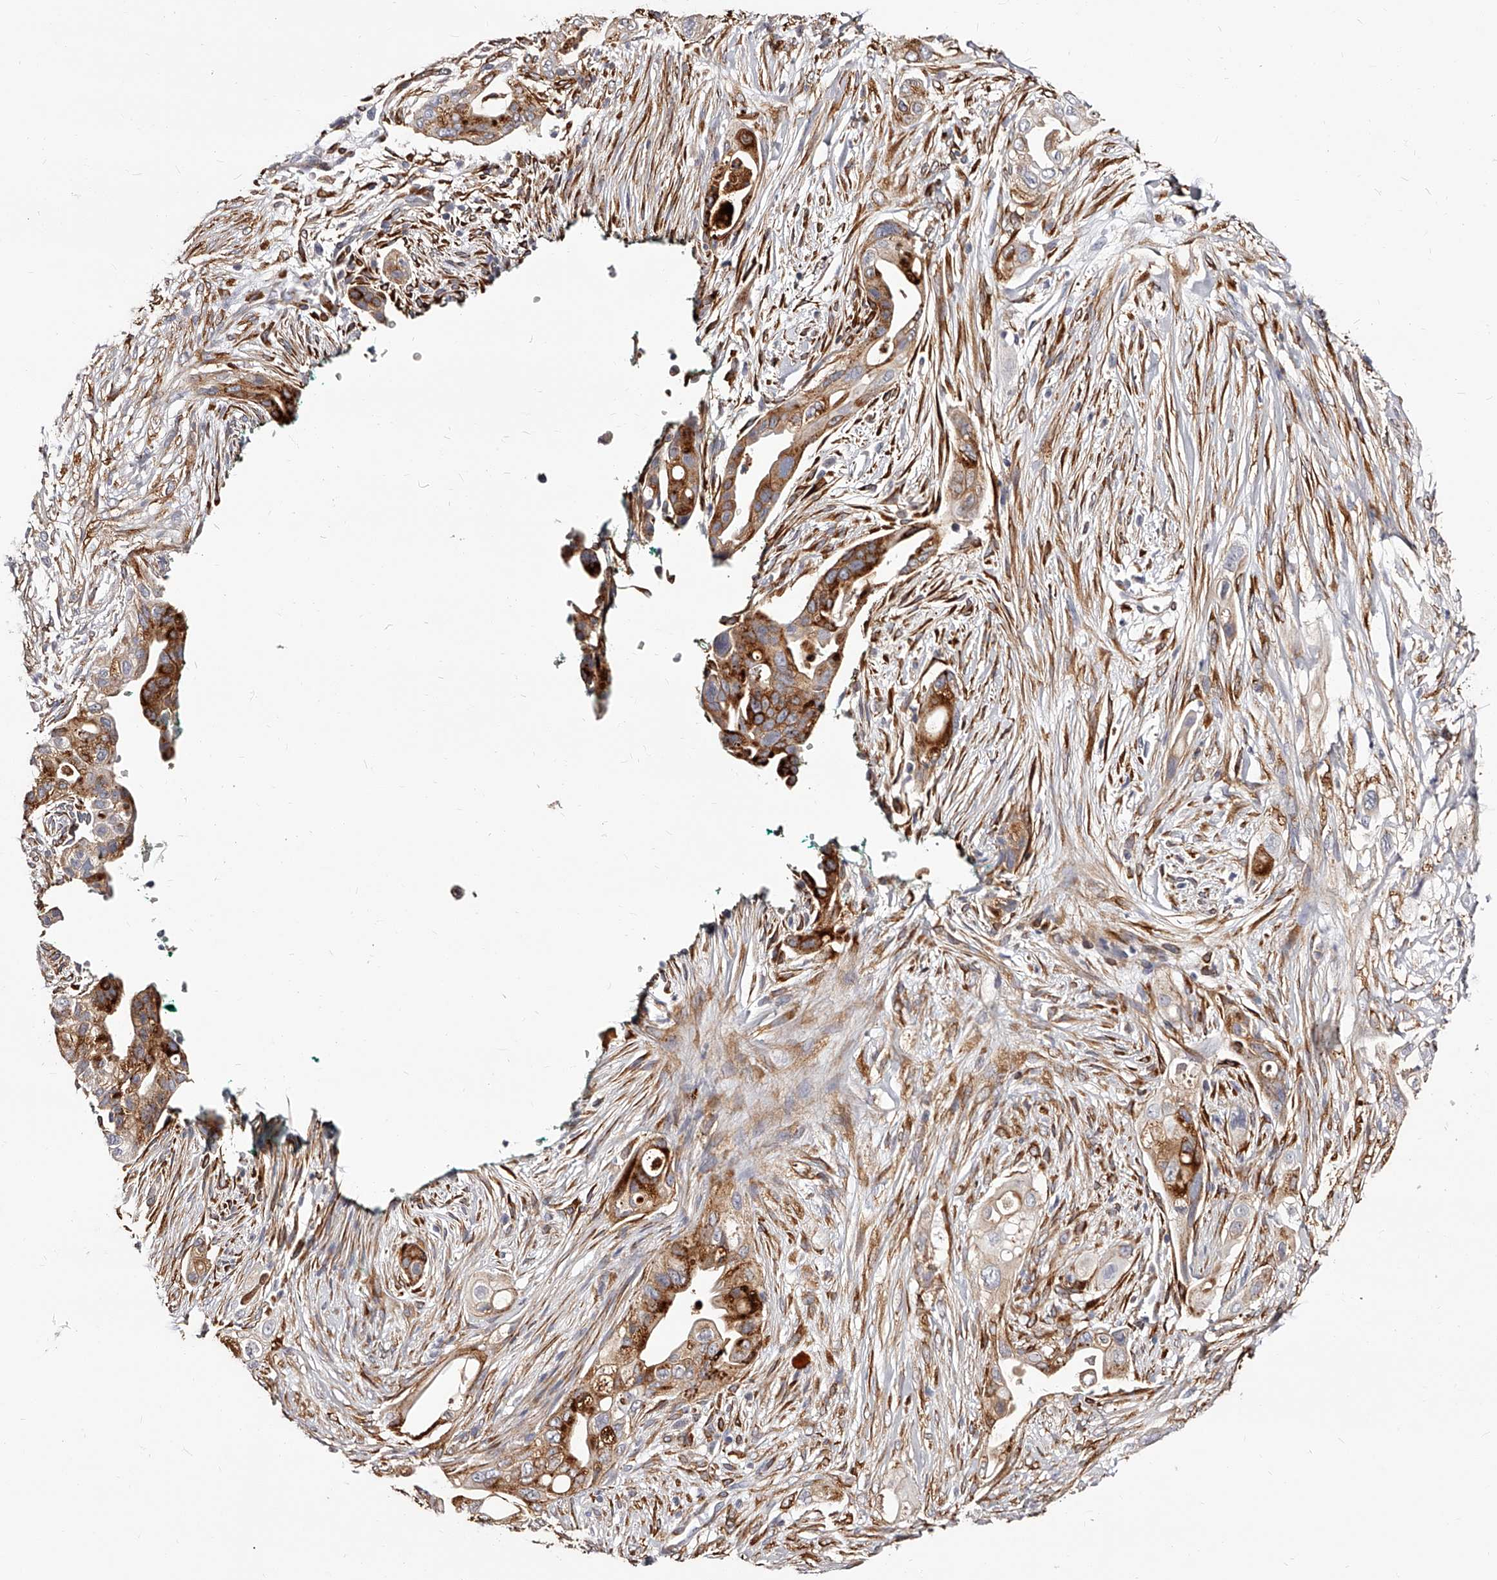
{"staining": {"intensity": "moderate", "quantity": "25%-75%", "location": "cytoplasmic/membranous"}, "tissue": "pancreatic cancer", "cell_type": "Tumor cells", "image_type": "cancer", "snomed": [{"axis": "morphology", "description": "Adenocarcinoma, NOS"}, {"axis": "topography", "description": "Pancreas"}], "caption": "About 25%-75% of tumor cells in human adenocarcinoma (pancreatic) exhibit moderate cytoplasmic/membranous protein expression as visualized by brown immunohistochemical staining.", "gene": "CD82", "patient": {"sex": "male", "age": 53}}